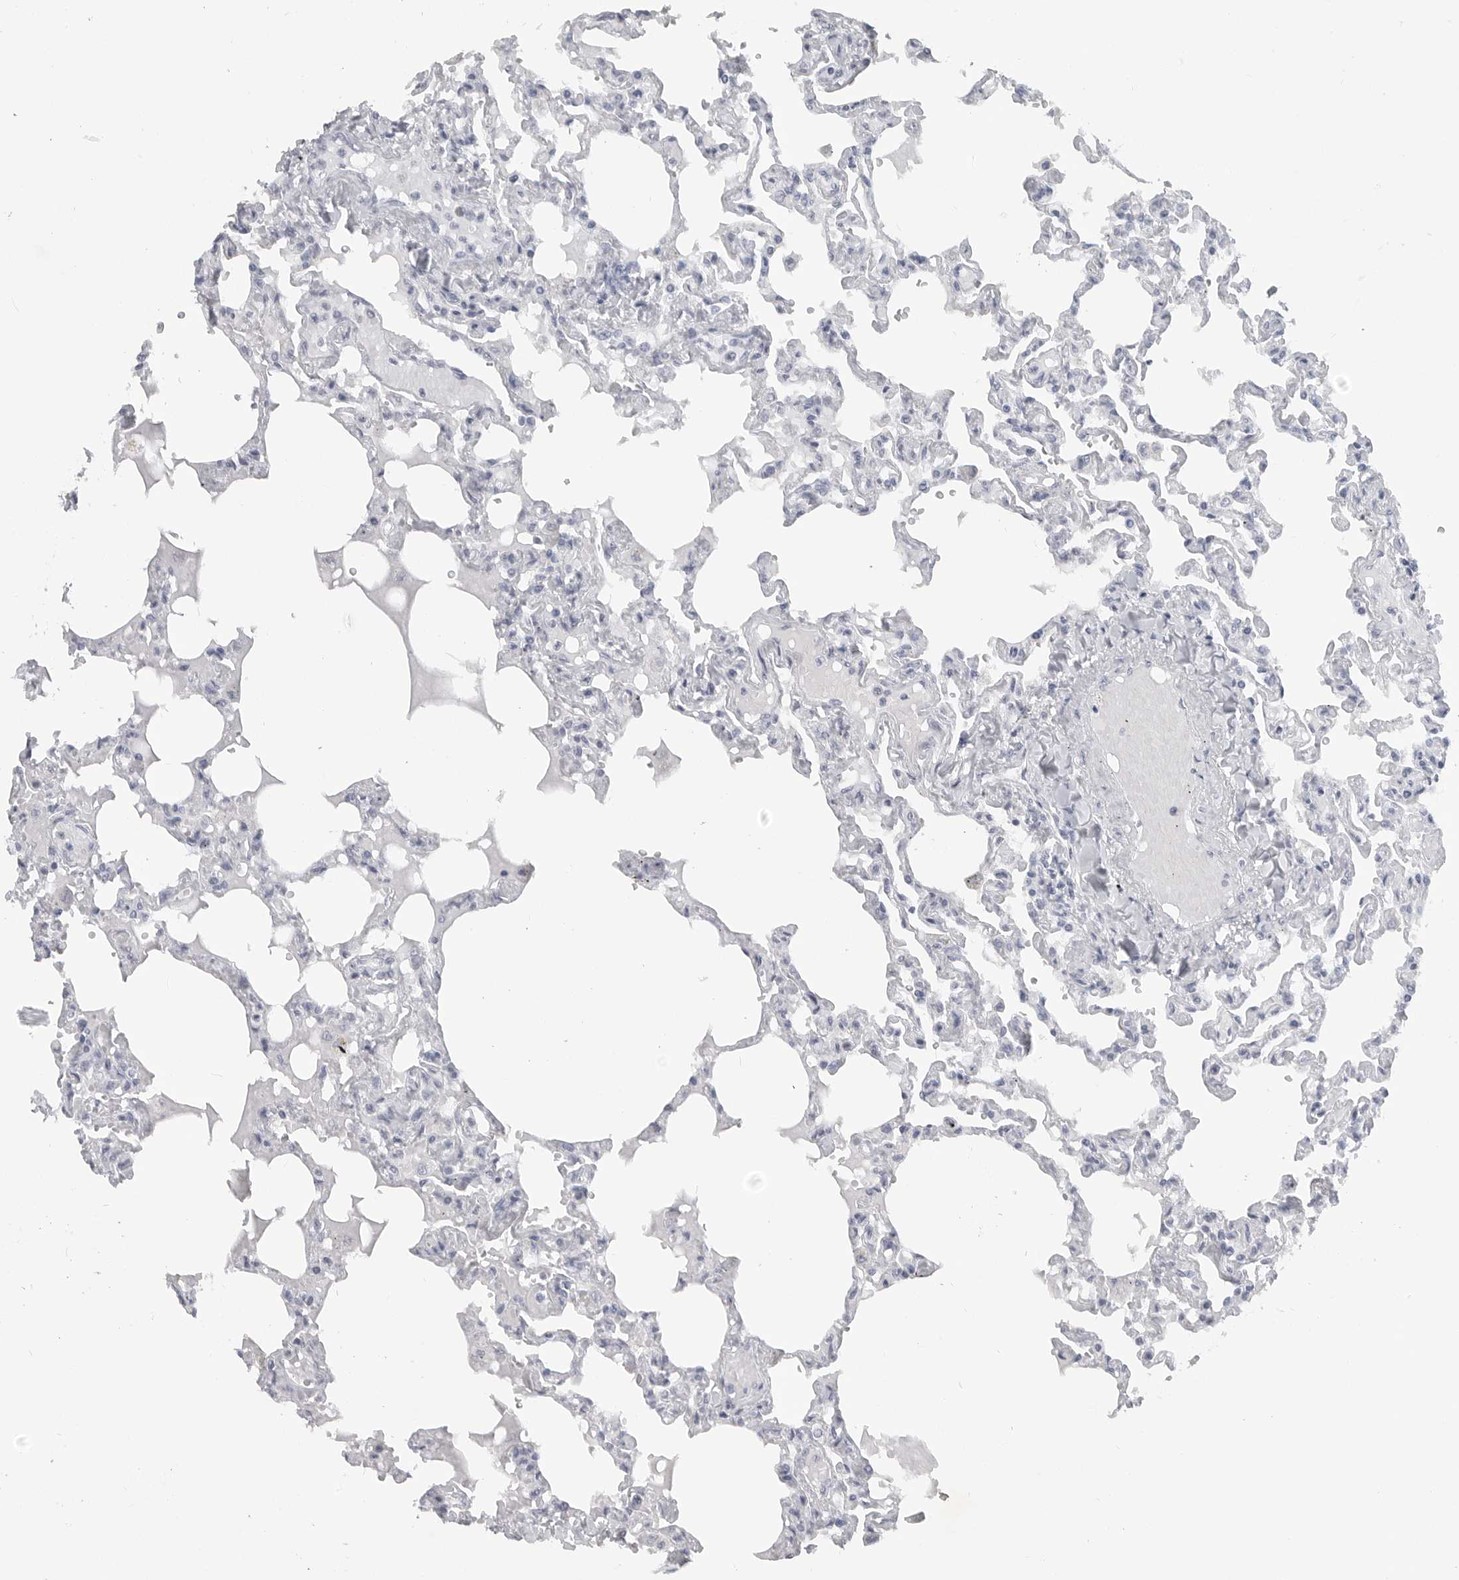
{"staining": {"intensity": "negative", "quantity": "none", "location": "none"}, "tissue": "lung", "cell_type": "Alveolar cells", "image_type": "normal", "snomed": [{"axis": "morphology", "description": "Normal tissue, NOS"}, {"axis": "topography", "description": "Lung"}], "caption": "High power microscopy photomicrograph of an IHC micrograph of normal lung, revealing no significant staining in alveolar cells.", "gene": "LY6D", "patient": {"sex": "male", "age": 21}}